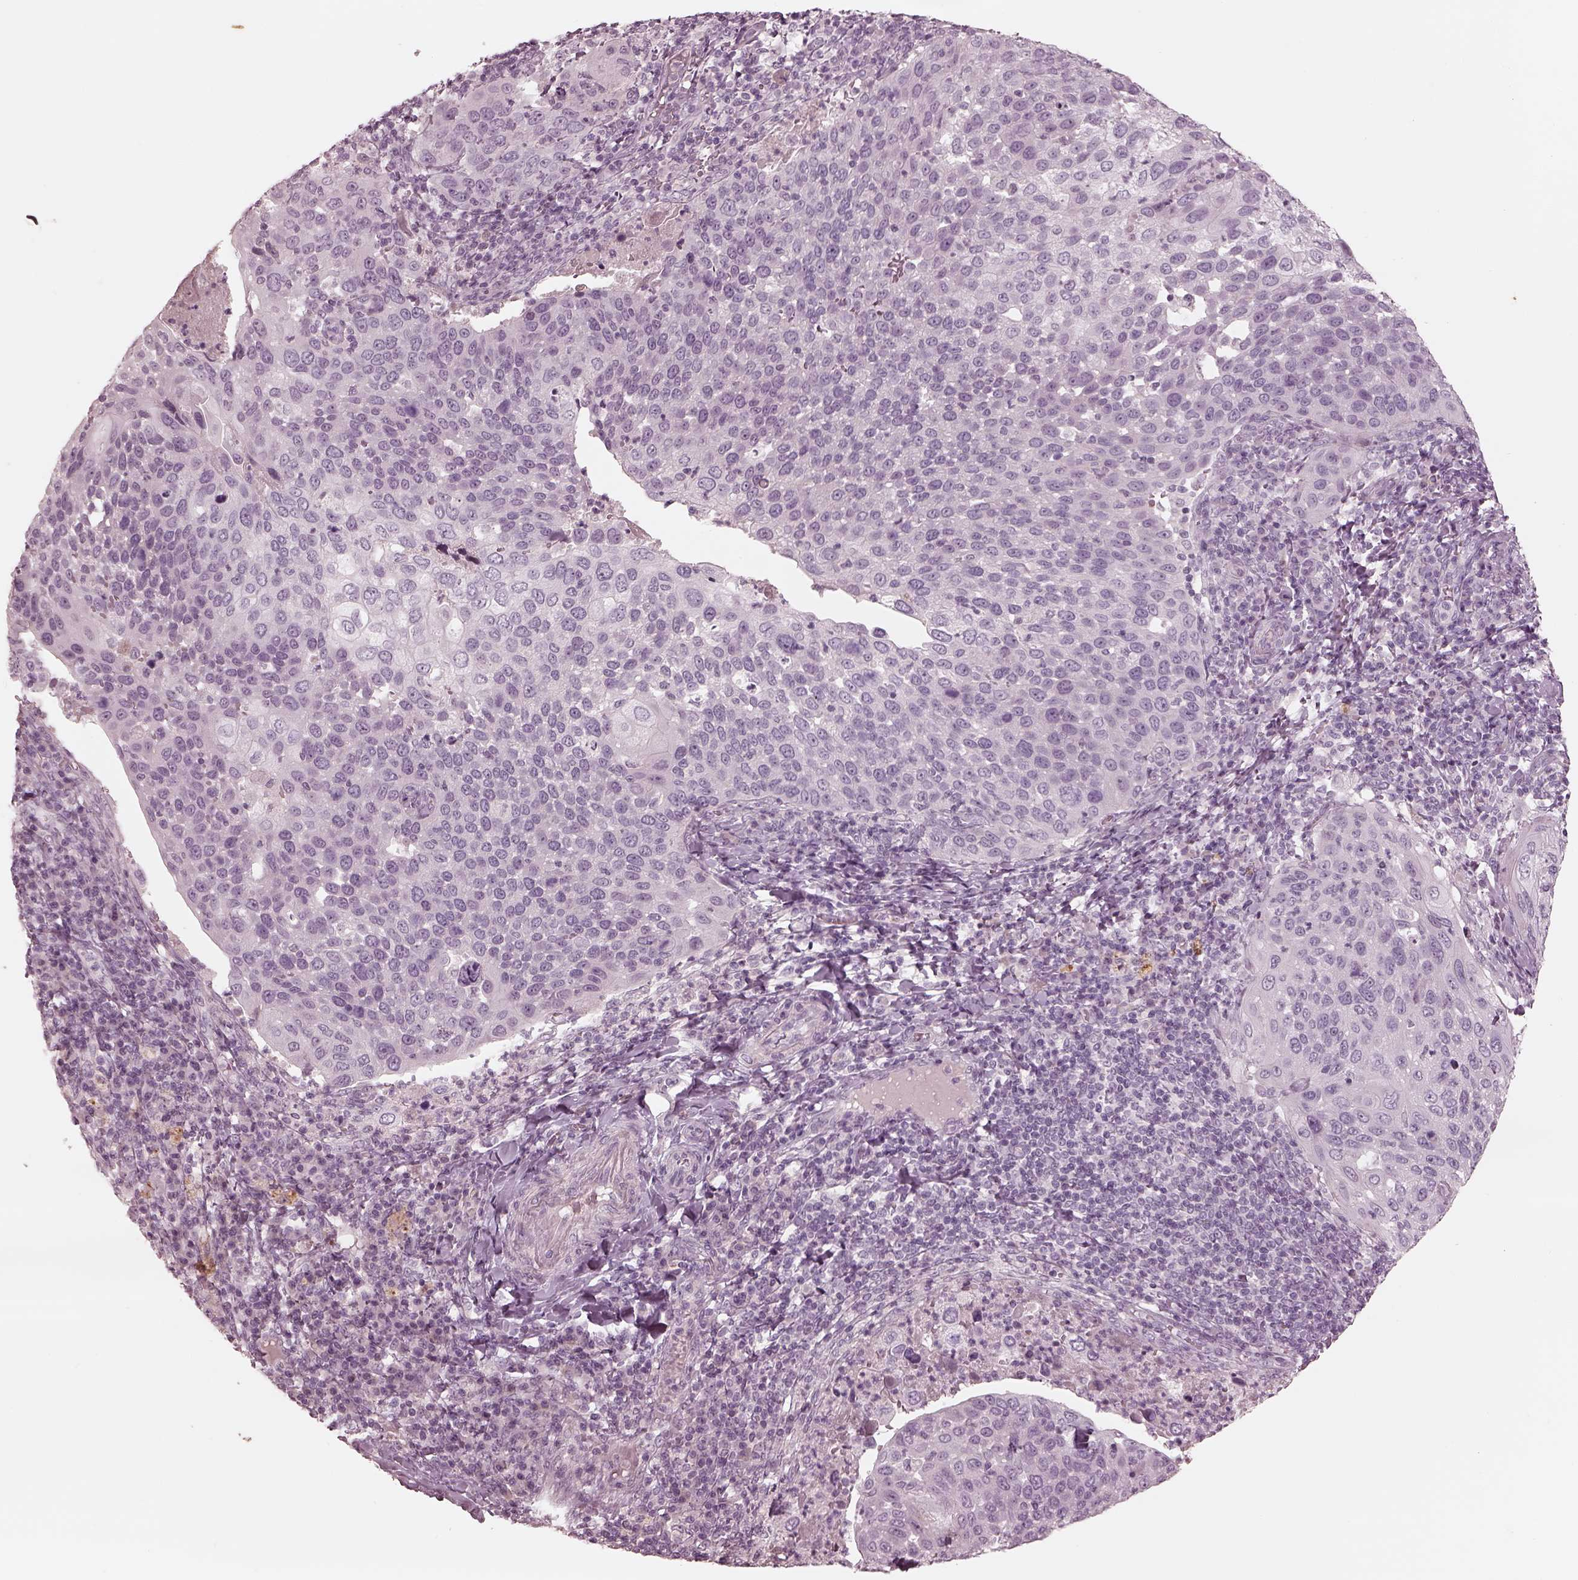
{"staining": {"intensity": "negative", "quantity": "none", "location": "none"}, "tissue": "cervical cancer", "cell_type": "Tumor cells", "image_type": "cancer", "snomed": [{"axis": "morphology", "description": "Squamous cell carcinoma, NOS"}, {"axis": "topography", "description": "Cervix"}], "caption": "Immunohistochemistry photomicrograph of cervical cancer stained for a protein (brown), which displays no expression in tumor cells.", "gene": "ADRB3", "patient": {"sex": "female", "age": 54}}